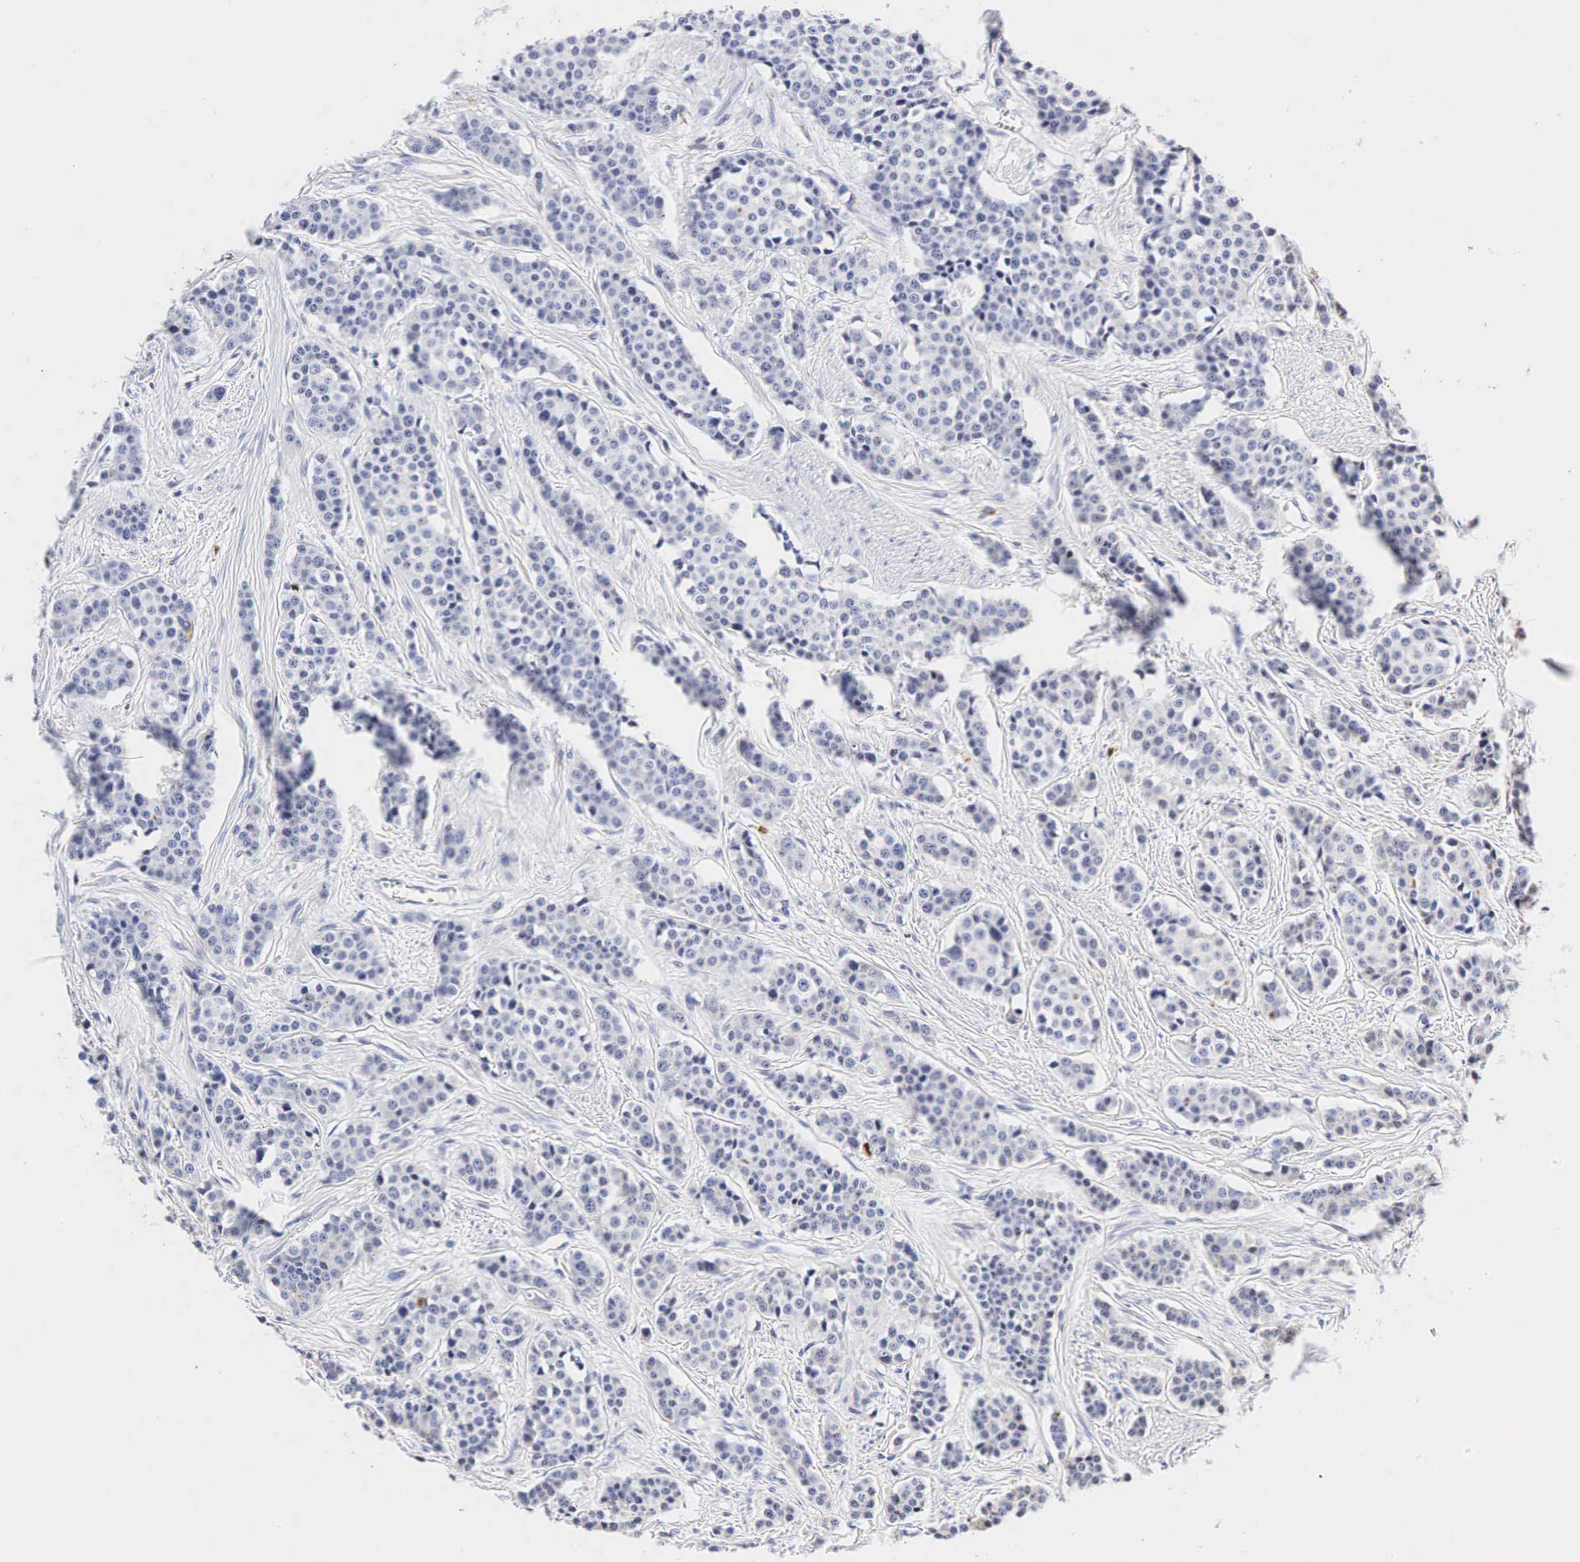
{"staining": {"intensity": "negative", "quantity": "none", "location": "none"}, "tissue": "carcinoid", "cell_type": "Tumor cells", "image_type": "cancer", "snomed": [{"axis": "morphology", "description": "Carcinoid, malignant, NOS"}, {"axis": "topography", "description": "Small intestine"}], "caption": "Immunohistochemical staining of human carcinoid shows no significant staining in tumor cells.", "gene": "LYZ", "patient": {"sex": "male", "age": 60}}